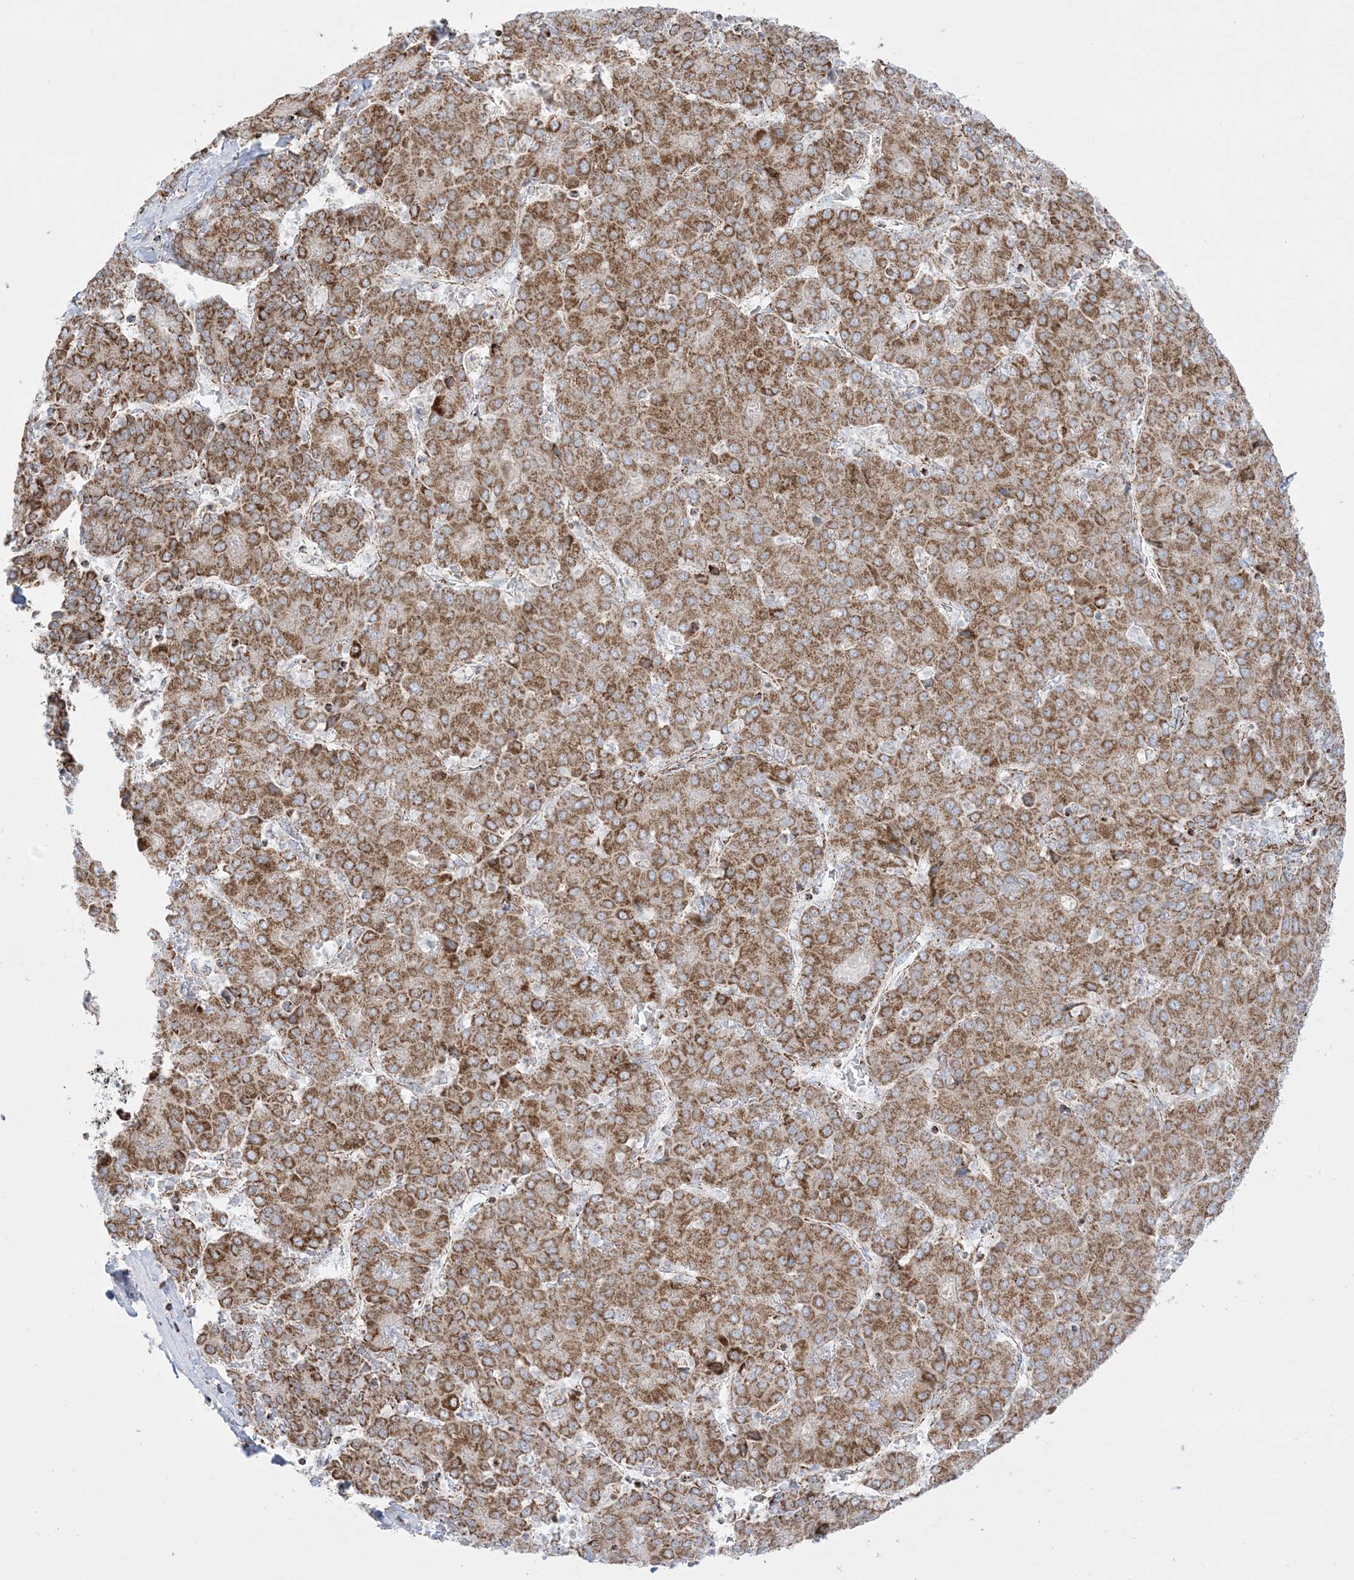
{"staining": {"intensity": "moderate", "quantity": ">75%", "location": "cytoplasmic/membranous"}, "tissue": "liver cancer", "cell_type": "Tumor cells", "image_type": "cancer", "snomed": [{"axis": "morphology", "description": "Carcinoma, Hepatocellular, NOS"}, {"axis": "topography", "description": "Liver"}], "caption": "Immunohistochemistry (DAB) staining of liver cancer exhibits moderate cytoplasmic/membranous protein positivity in about >75% of tumor cells.", "gene": "MRPS36", "patient": {"sex": "male", "age": 65}}